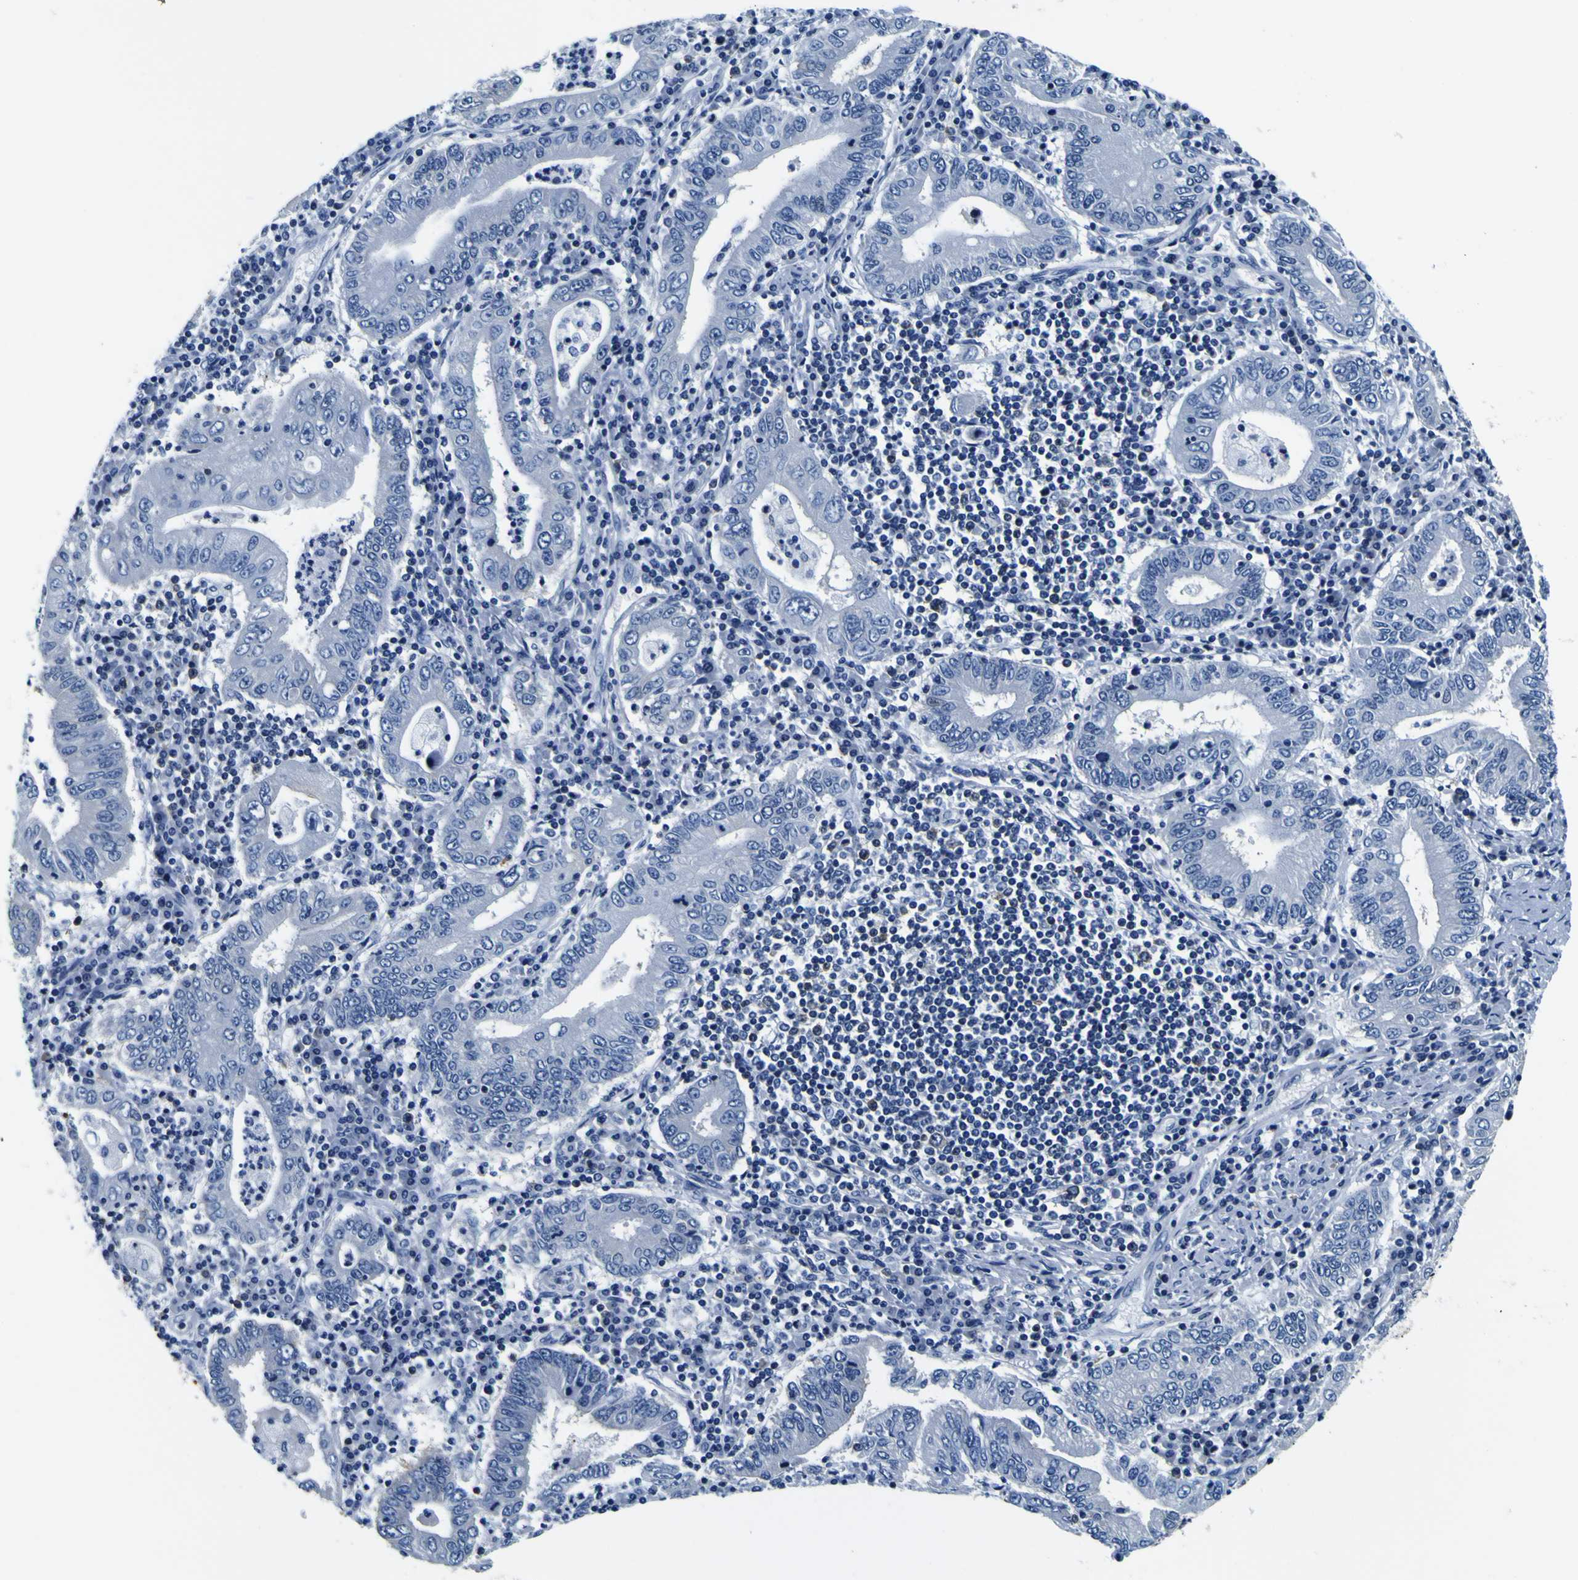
{"staining": {"intensity": "negative", "quantity": "none", "location": "none"}, "tissue": "stomach cancer", "cell_type": "Tumor cells", "image_type": "cancer", "snomed": [{"axis": "morphology", "description": "Normal tissue, NOS"}, {"axis": "morphology", "description": "Adenocarcinoma, NOS"}, {"axis": "topography", "description": "Esophagus"}, {"axis": "topography", "description": "Stomach, upper"}, {"axis": "topography", "description": "Peripheral nerve tissue"}], "caption": "Adenocarcinoma (stomach) was stained to show a protein in brown. There is no significant expression in tumor cells. (Brightfield microscopy of DAB immunohistochemistry at high magnification).", "gene": "TUBA1B", "patient": {"sex": "male", "age": 62}}